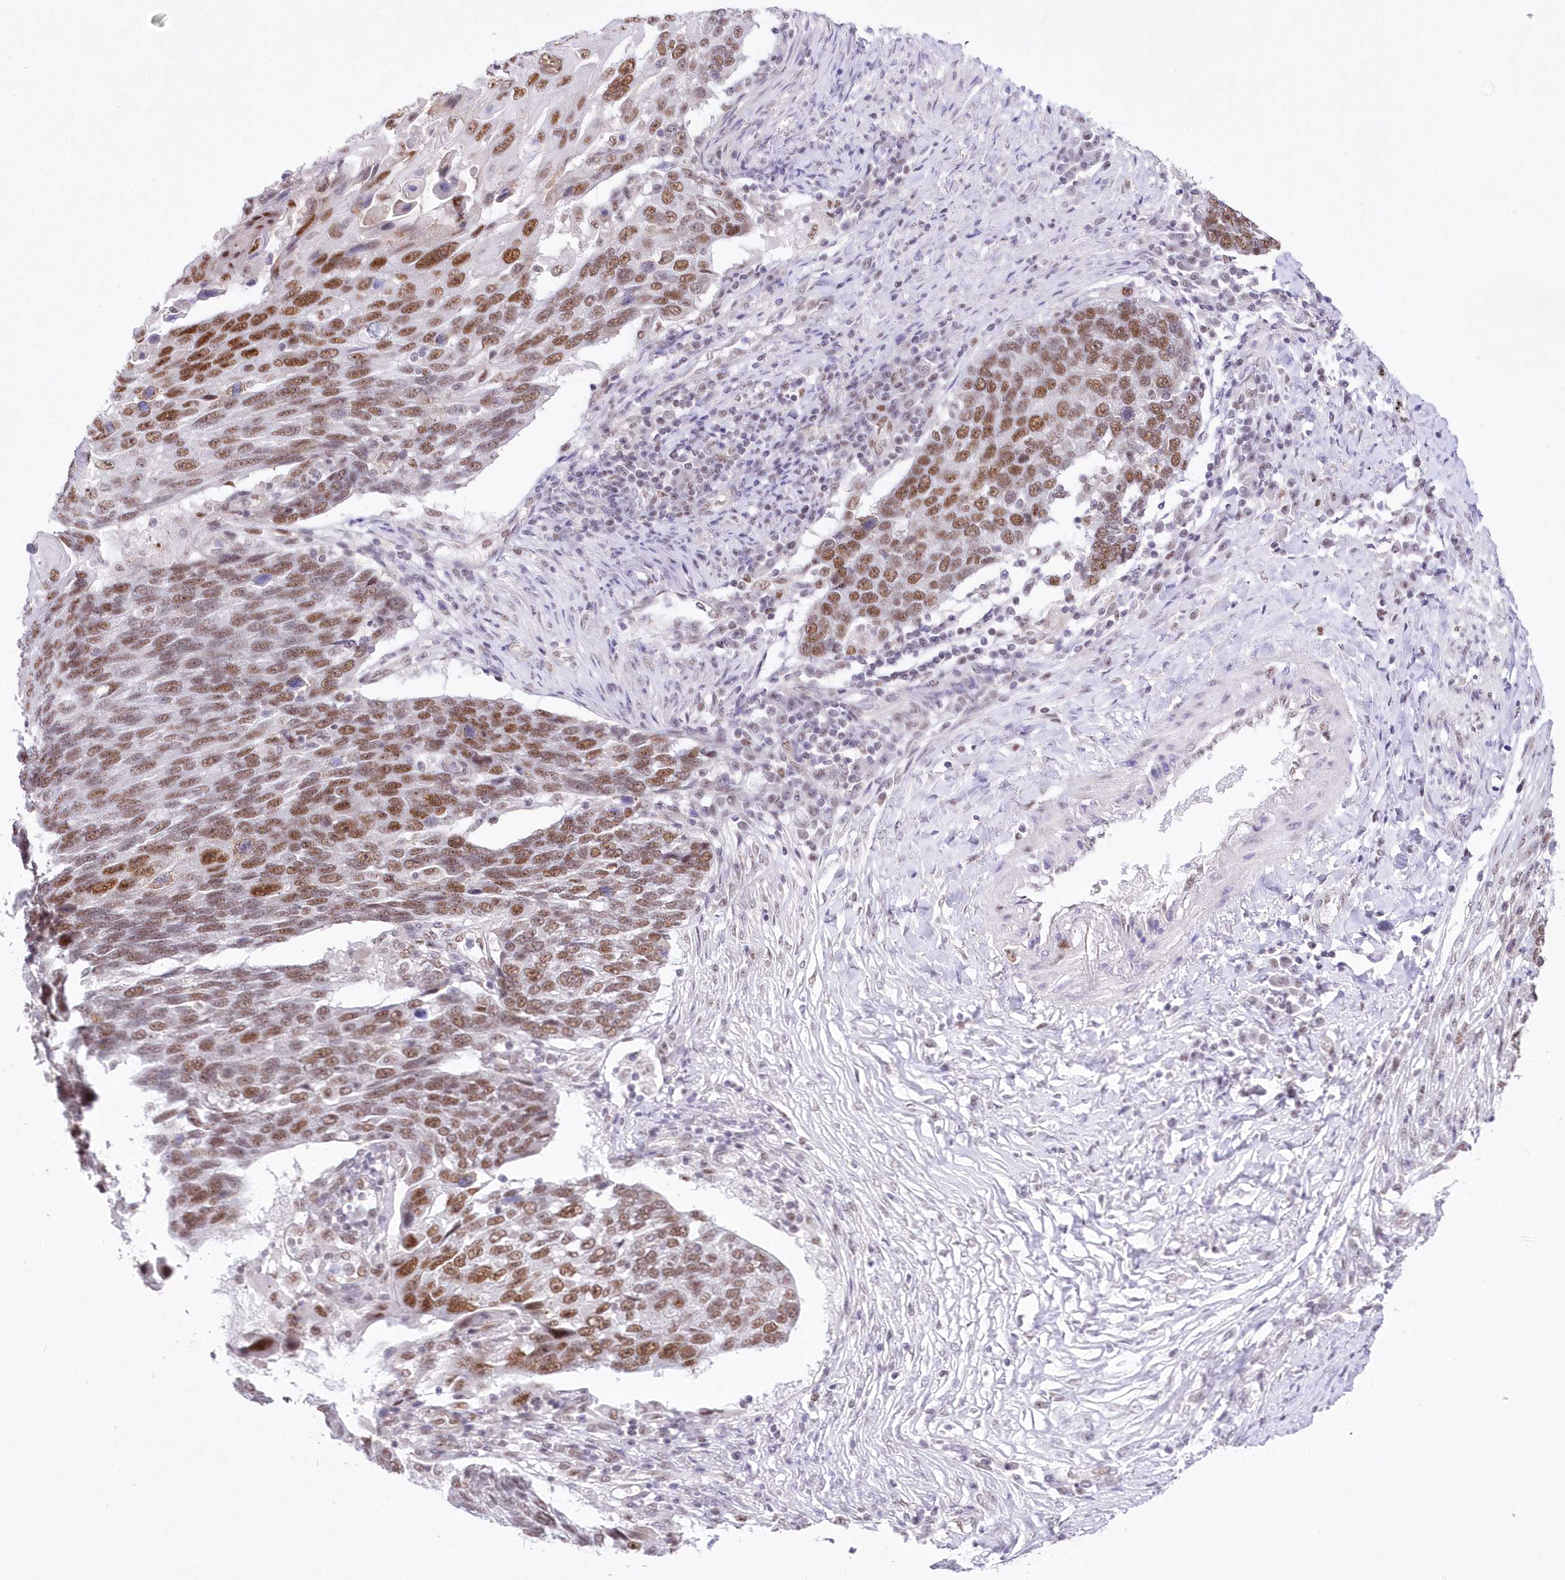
{"staining": {"intensity": "moderate", "quantity": ">75%", "location": "nuclear"}, "tissue": "lung cancer", "cell_type": "Tumor cells", "image_type": "cancer", "snomed": [{"axis": "morphology", "description": "Squamous cell carcinoma, NOS"}, {"axis": "topography", "description": "Lung"}], "caption": "IHC micrograph of human squamous cell carcinoma (lung) stained for a protein (brown), which displays medium levels of moderate nuclear positivity in about >75% of tumor cells.", "gene": "NSUN2", "patient": {"sex": "male", "age": 66}}